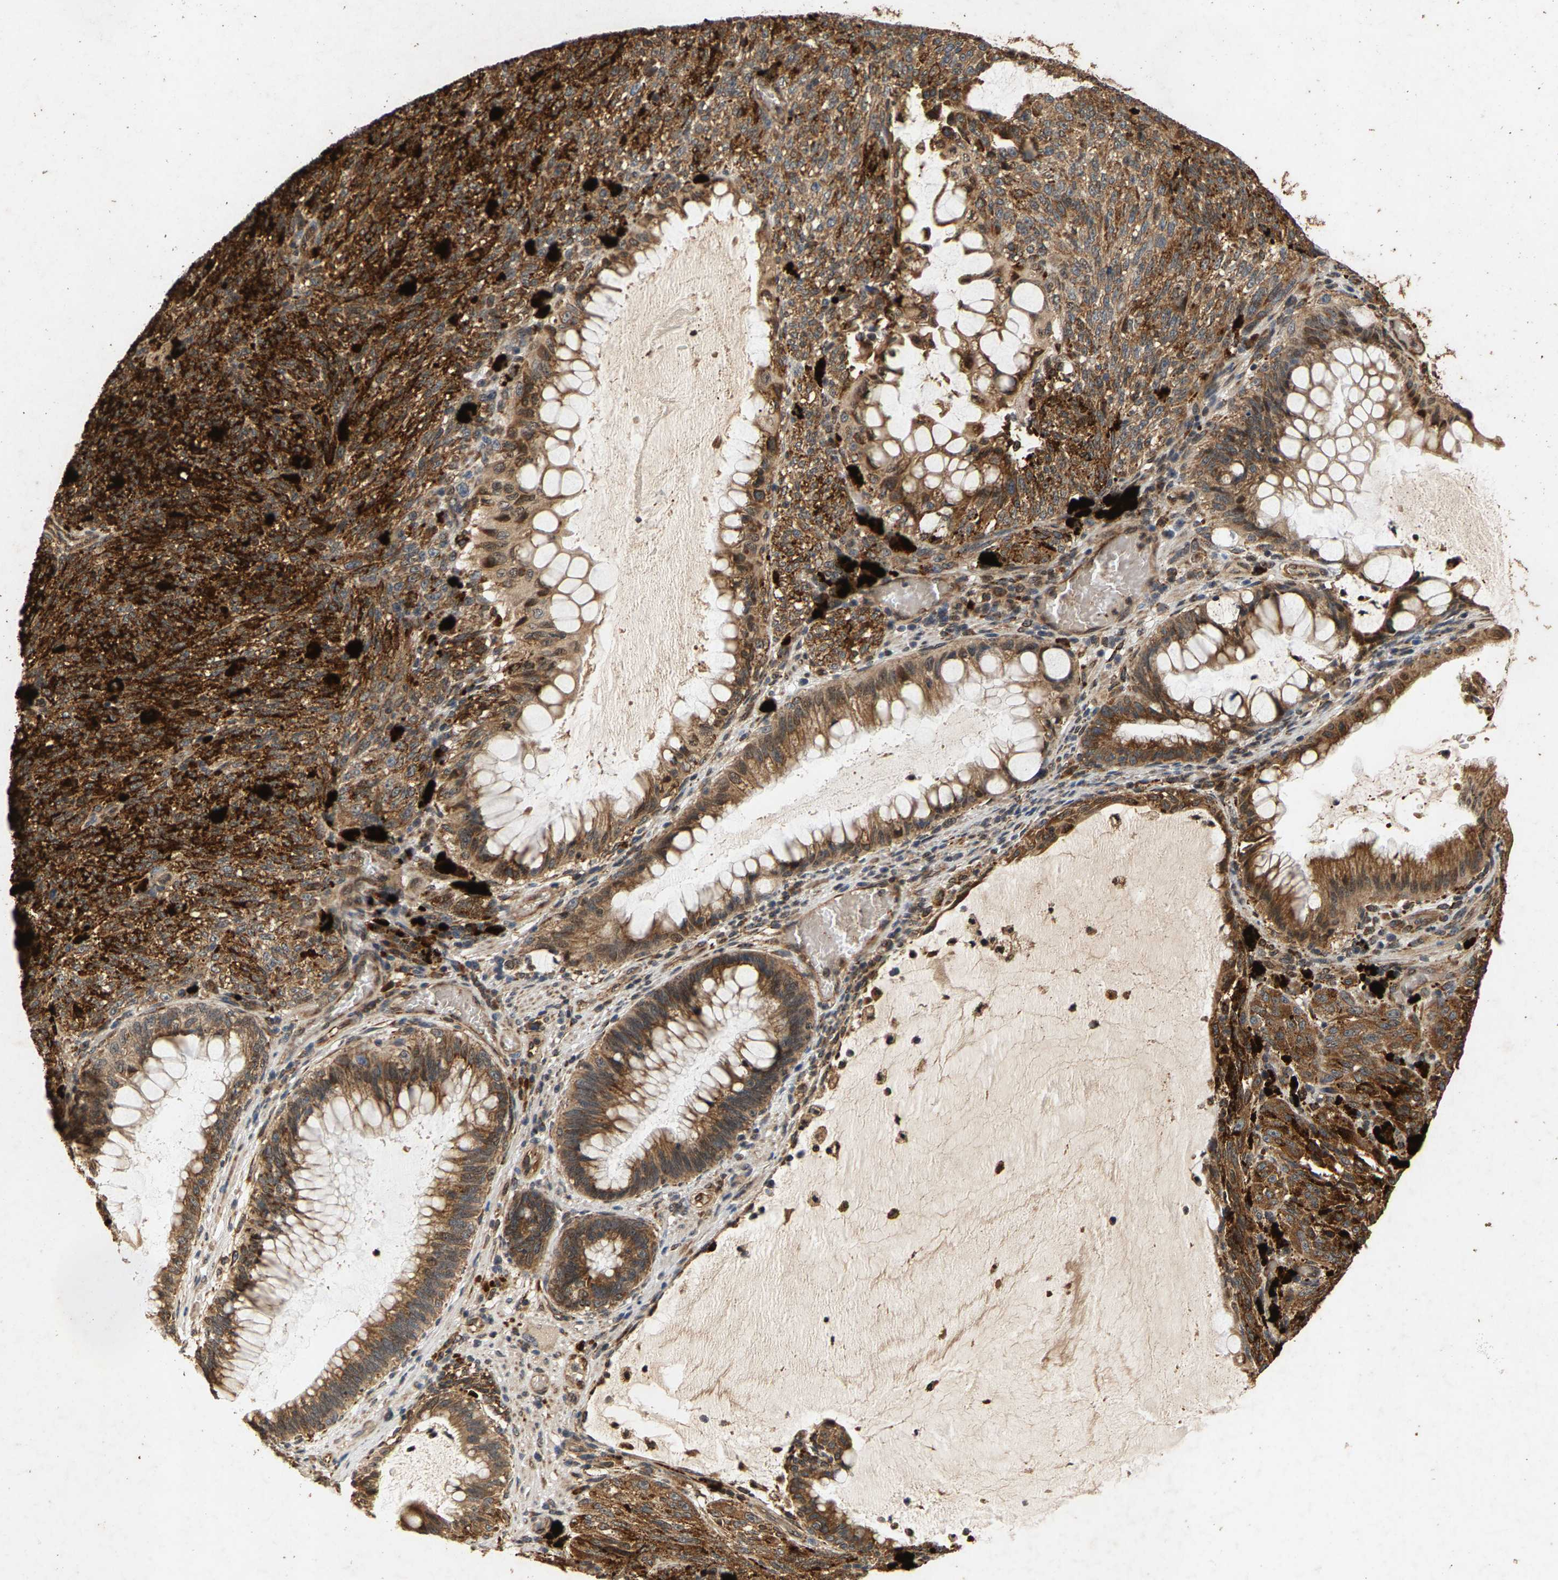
{"staining": {"intensity": "moderate", "quantity": ">75%", "location": "cytoplasmic/membranous"}, "tissue": "melanoma", "cell_type": "Tumor cells", "image_type": "cancer", "snomed": [{"axis": "morphology", "description": "Malignant melanoma, NOS"}, {"axis": "topography", "description": "Rectum"}], "caption": "Immunohistochemical staining of human melanoma shows medium levels of moderate cytoplasmic/membranous positivity in about >75% of tumor cells. The staining is performed using DAB brown chromogen to label protein expression. The nuclei are counter-stained blue using hematoxylin.", "gene": "CIDEC", "patient": {"sex": "female", "age": 81}}